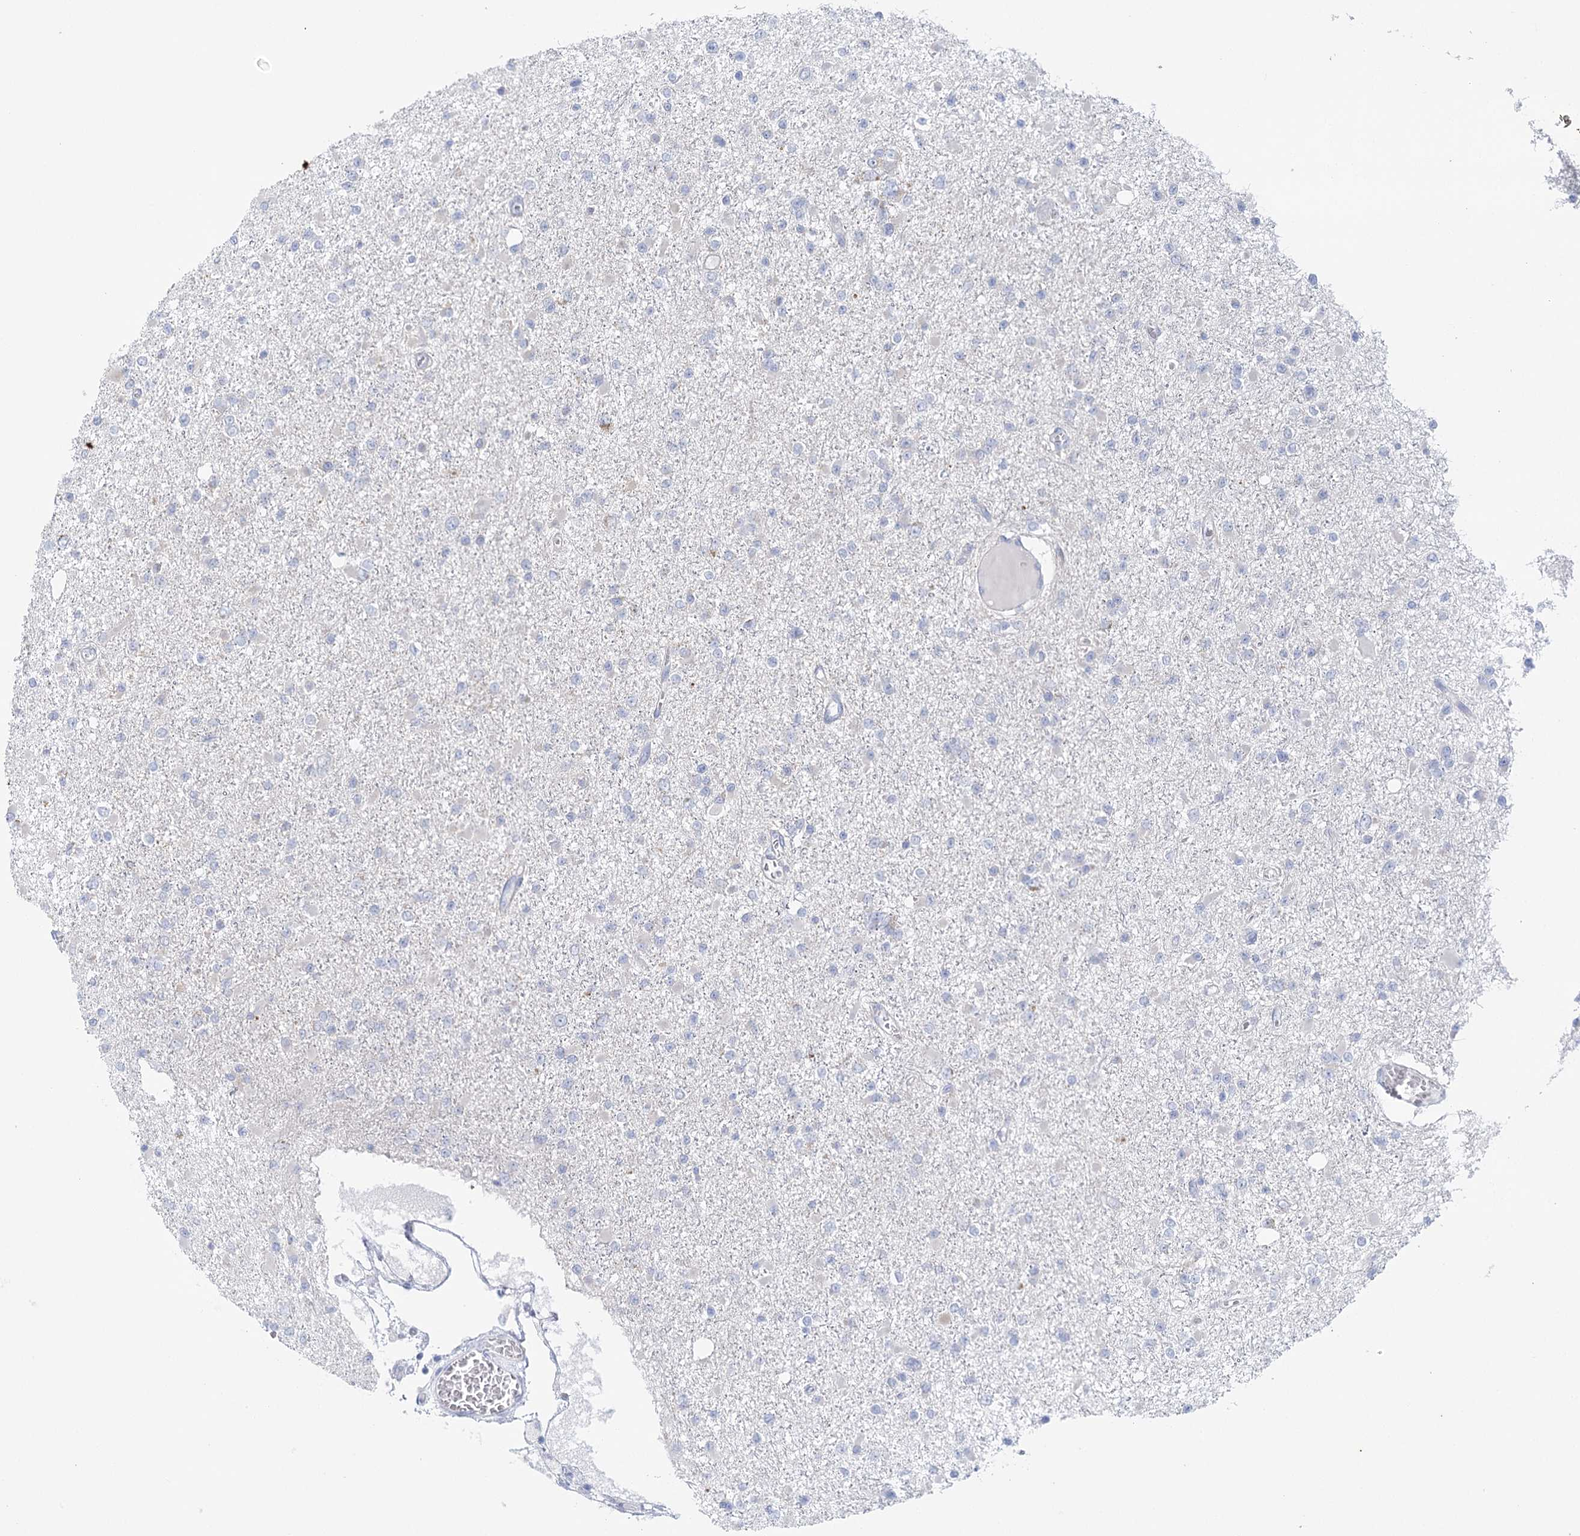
{"staining": {"intensity": "negative", "quantity": "none", "location": "none"}, "tissue": "glioma", "cell_type": "Tumor cells", "image_type": "cancer", "snomed": [{"axis": "morphology", "description": "Glioma, malignant, Low grade"}, {"axis": "topography", "description": "Brain"}], "caption": "Malignant glioma (low-grade) stained for a protein using immunohistochemistry (IHC) shows no positivity tumor cells.", "gene": "DHTKD1", "patient": {"sex": "female", "age": 22}}